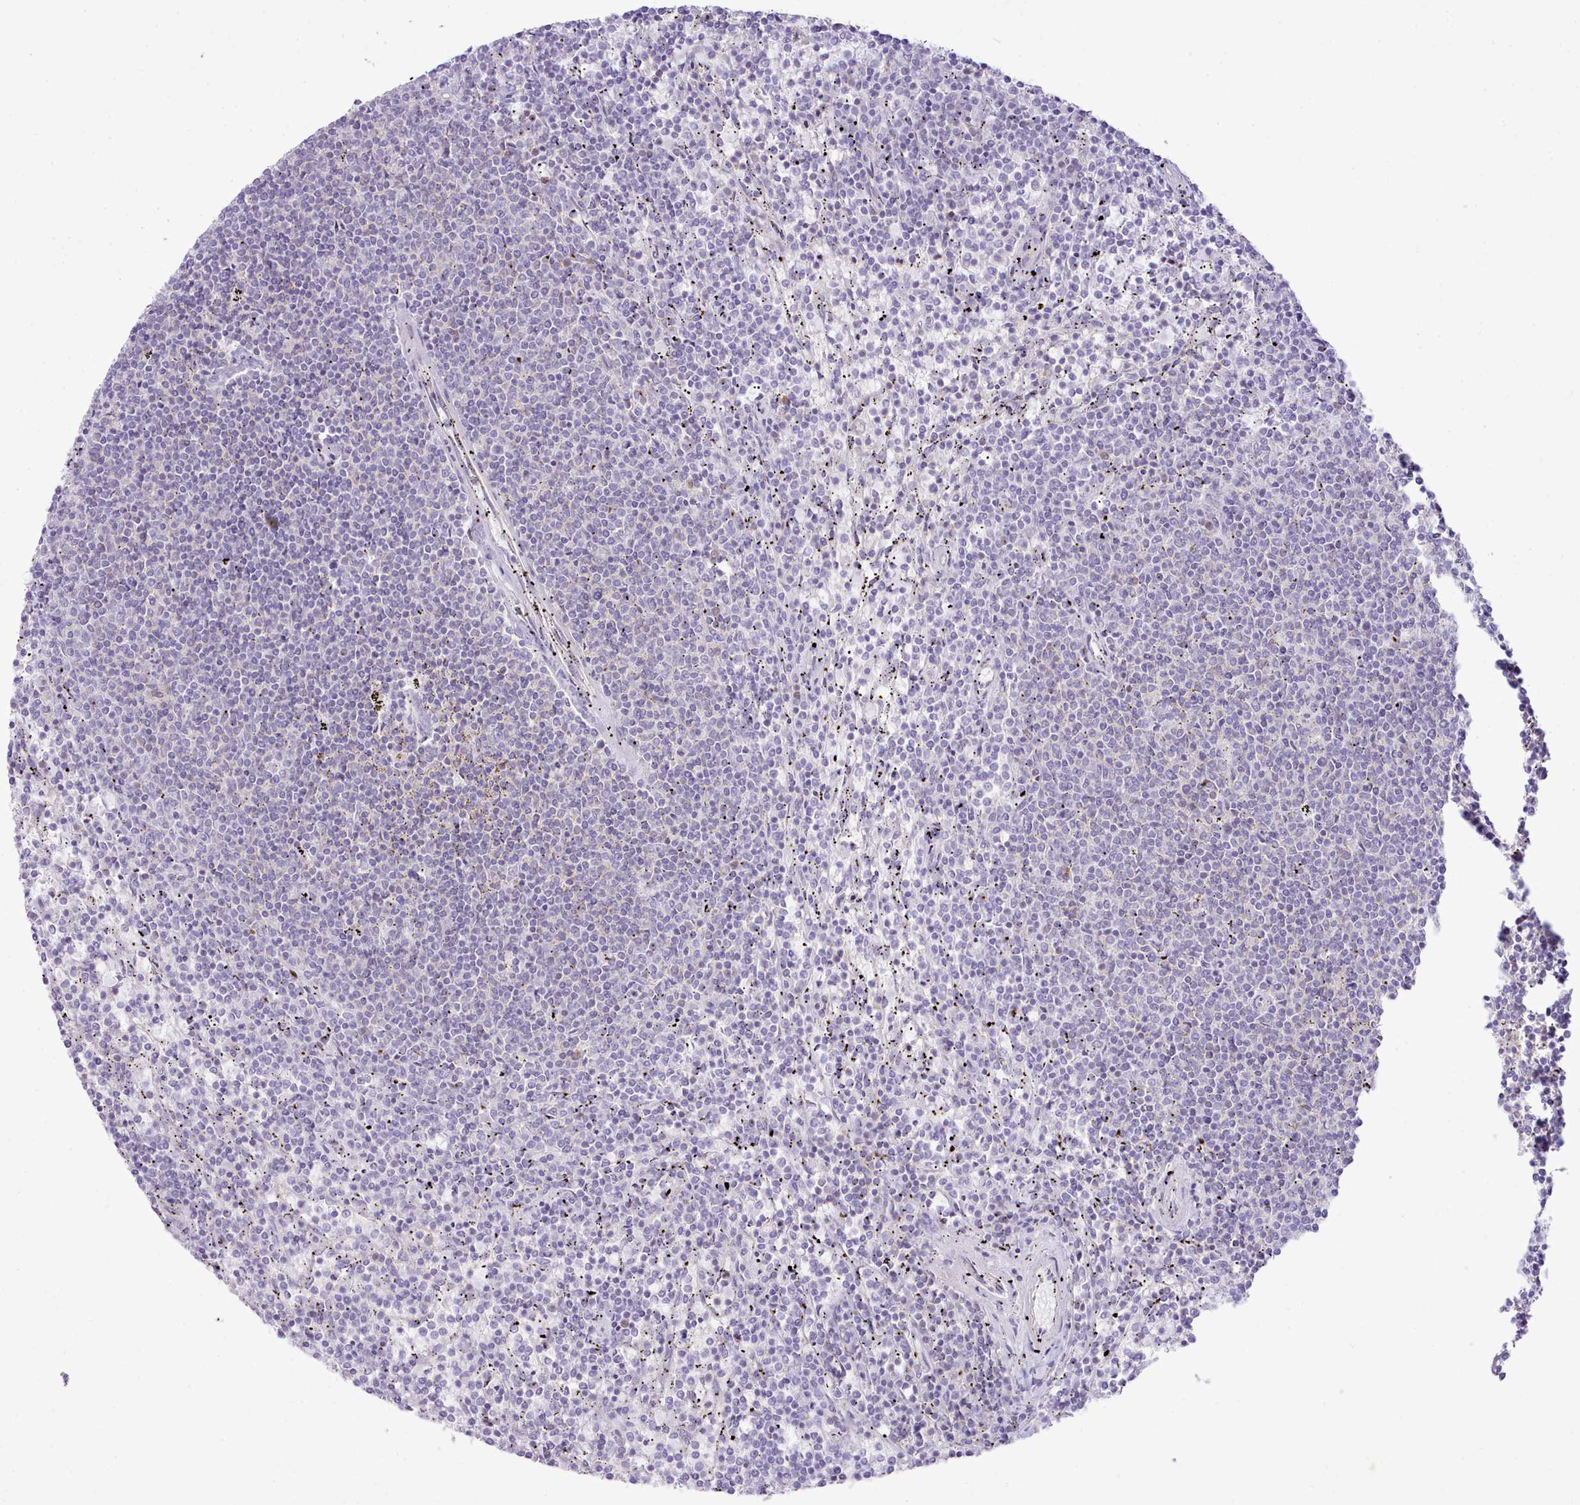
{"staining": {"intensity": "negative", "quantity": "none", "location": "none"}, "tissue": "lymphoma", "cell_type": "Tumor cells", "image_type": "cancer", "snomed": [{"axis": "morphology", "description": "Malignant lymphoma, non-Hodgkin's type, Low grade"}, {"axis": "topography", "description": "Spleen"}], "caption": "A histopathology image of human low-grade malignant lymphoma, non-Hodgkin's type is negative for staining in tumor cells.", "gene": "MDFI", "patient": {"sex": "female", "age": 50}}